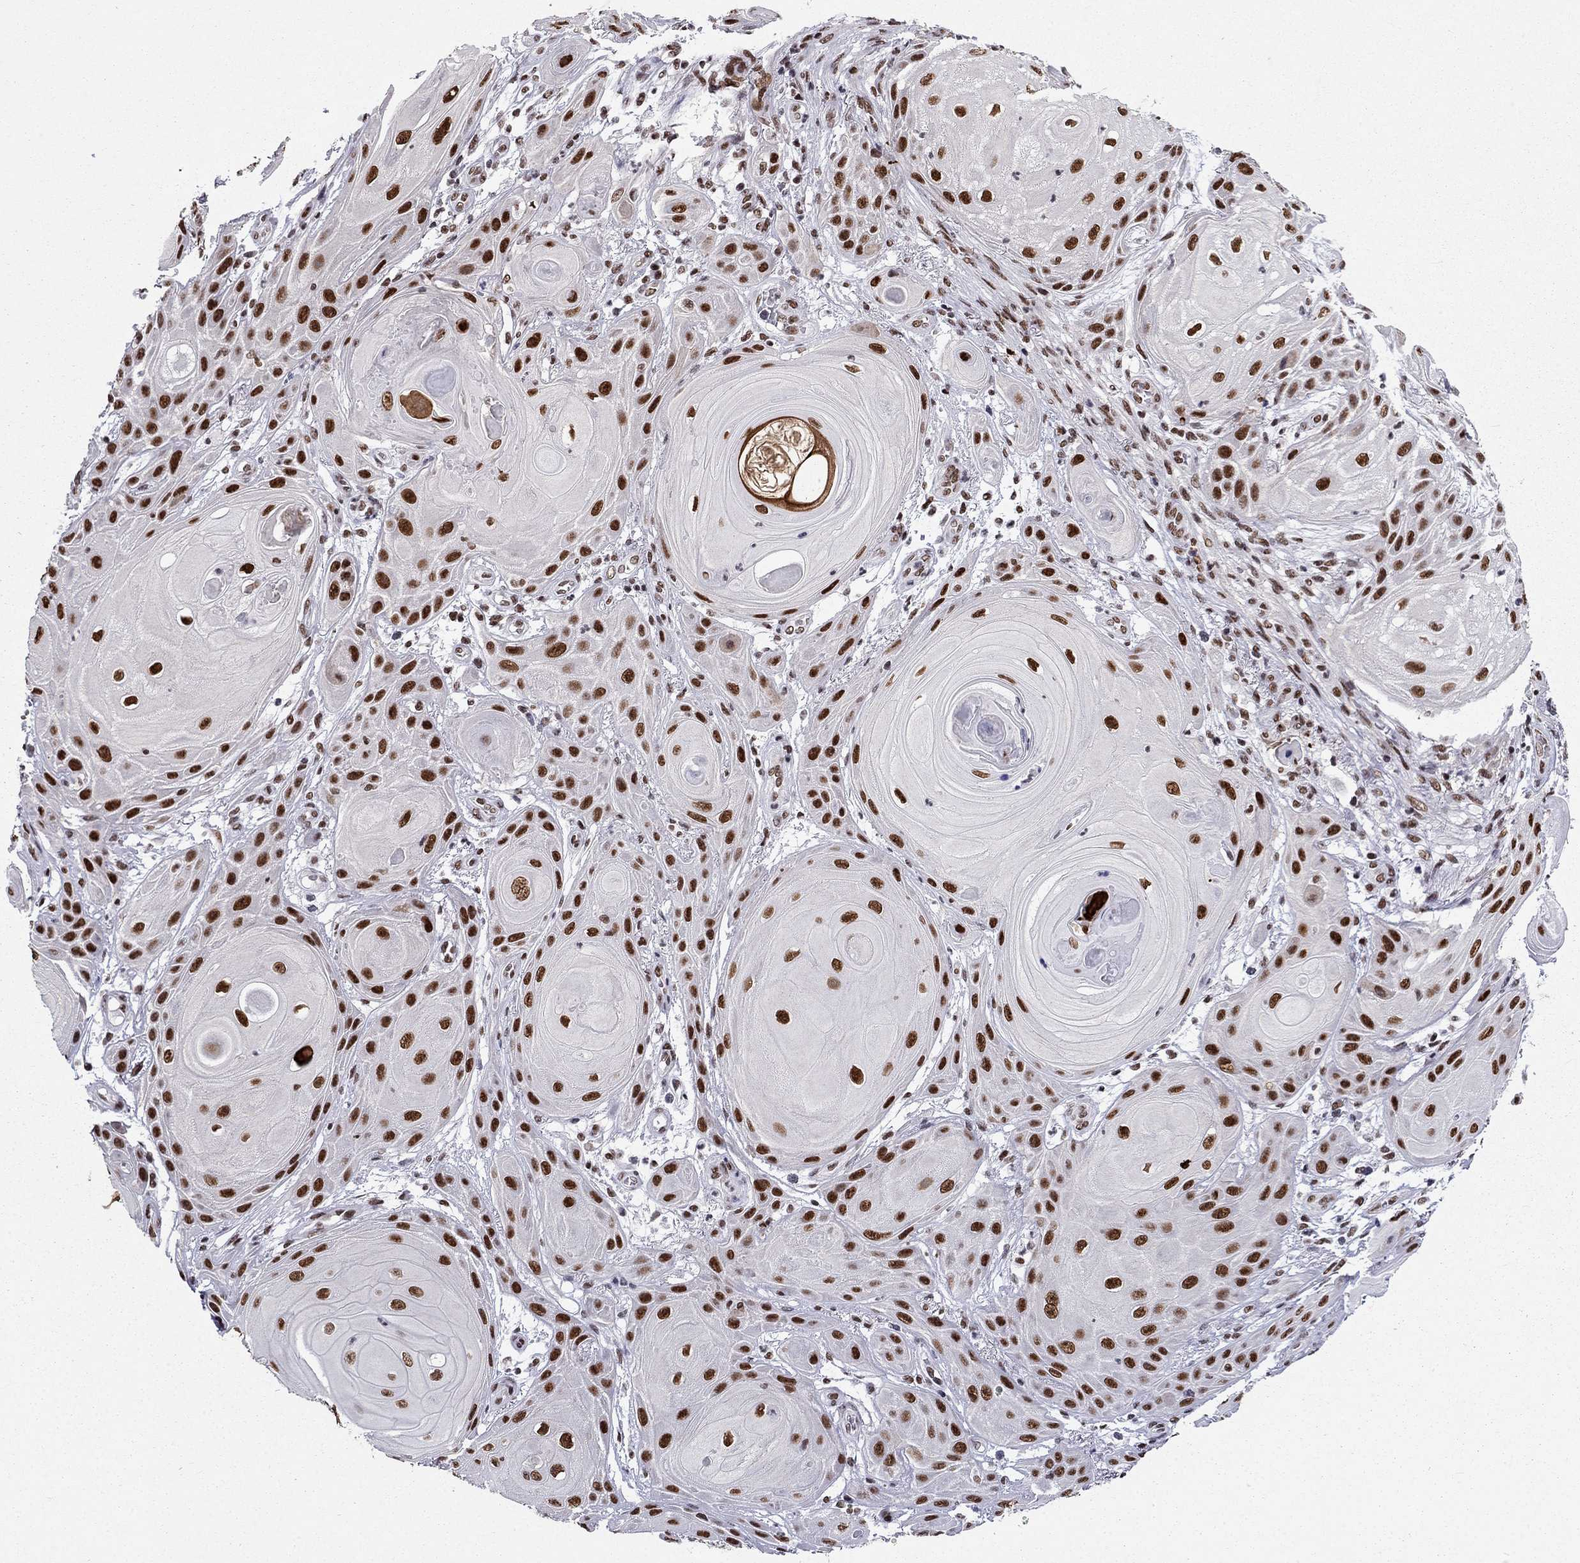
{"staining": {"intensity": "strong", "quantity": ">75%", "location": "nuclear"}, "tissue": "skin cancer", "cell_type": "Tumor cells", "image_type": "cancer", "snomed": [{"axis": "morphology", "description": "Squamous cell carcinoma, NOS"}, {"axis": "topography", "description": "Skin"}], "caption": "Skin cancer (squamous cell carcinoma) stained with immunohistochemistry shows strong nuclear expression in approximately >75% of tumor cells.", "gene": "ZNF420", "patient": {"sex": "male", "age": 62}}